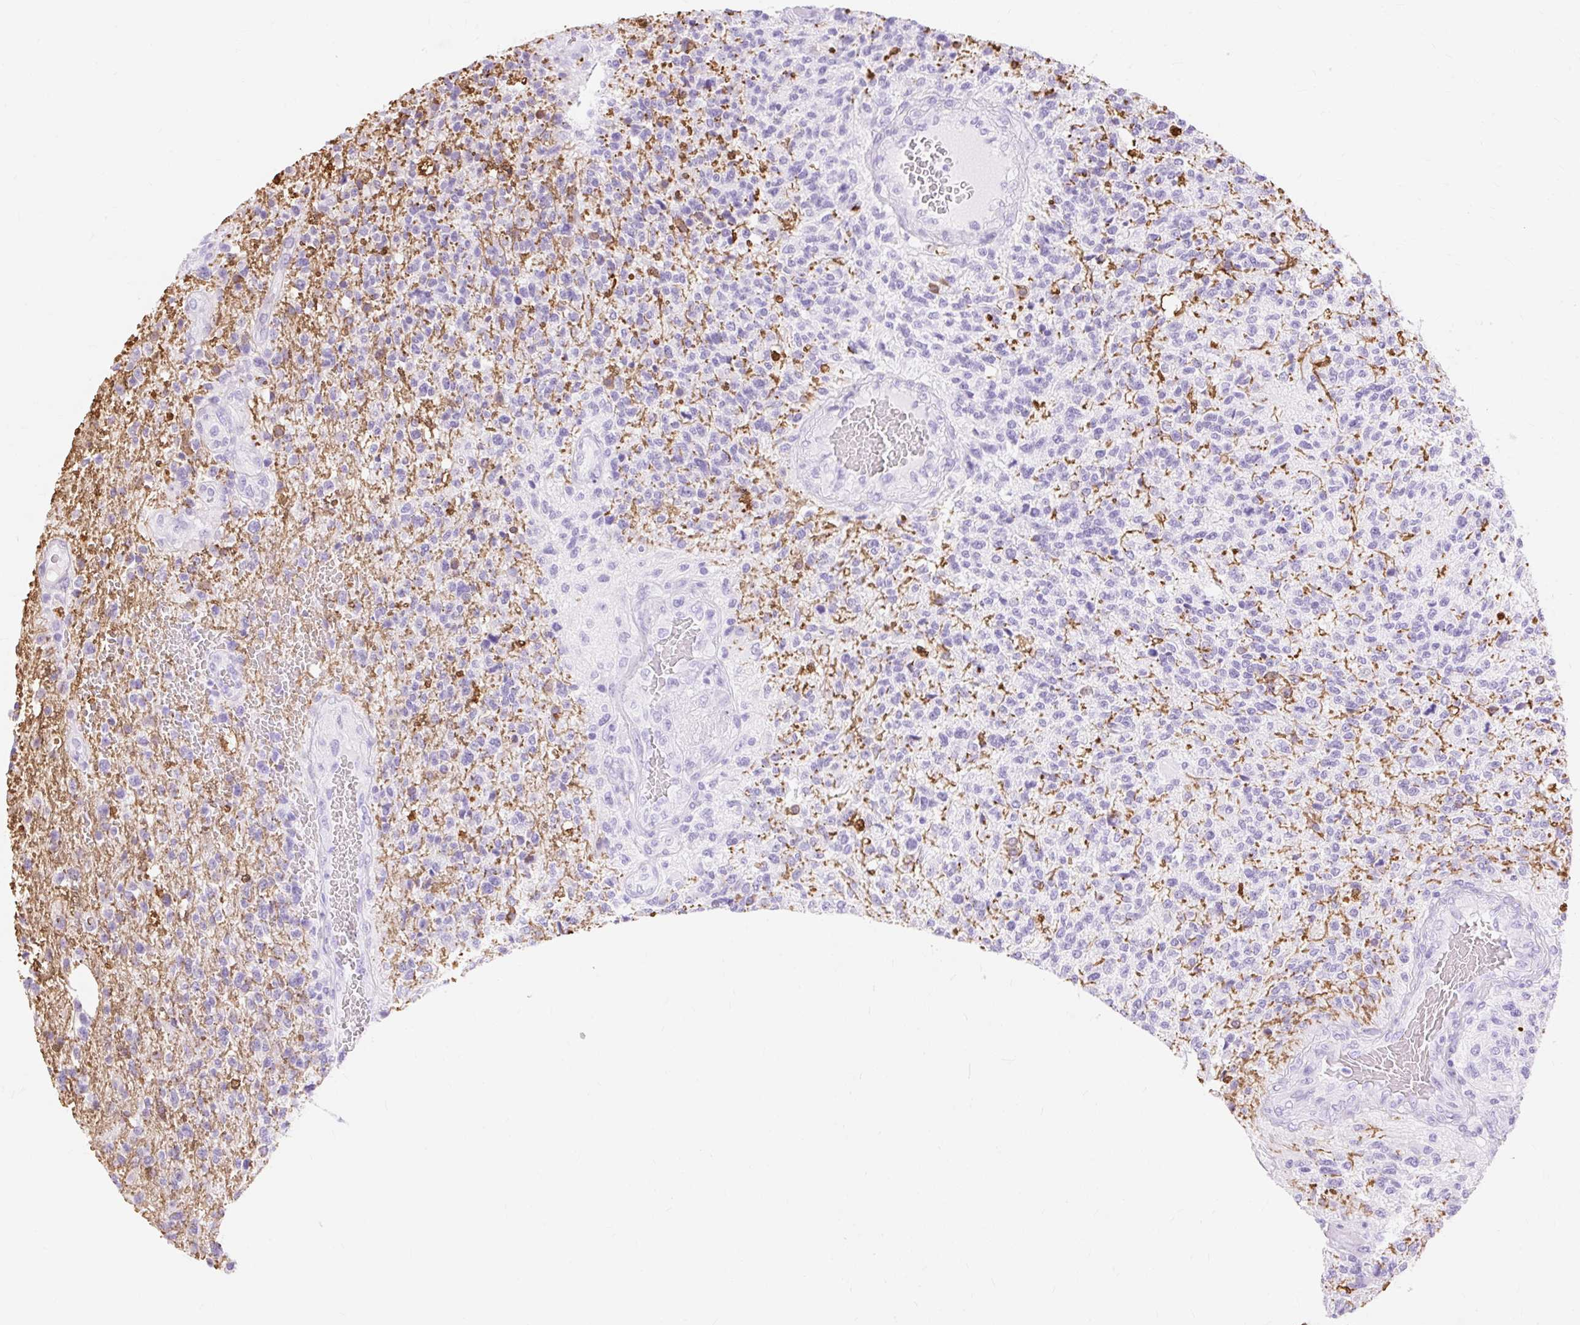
{"staining": {"intensity": "negative", "quantity": "none", "location": "none"}, "tissue": "glioma", "cell_type": "Tumor cells", "image_type": "cancer", "snomed": [{"axis": "morphology", "description": "Glioma, malignant, High grade"}, {"axis": "topography", "description": "Brain"}], "caption": "Immunohistochemistry histopathology image of human high-grade glioma (malignant) stained for a protein (brown), which exhibits no positivity in tumor cells.", "gene": "MBP", "patient": {"sex": "male", "age": 56}}